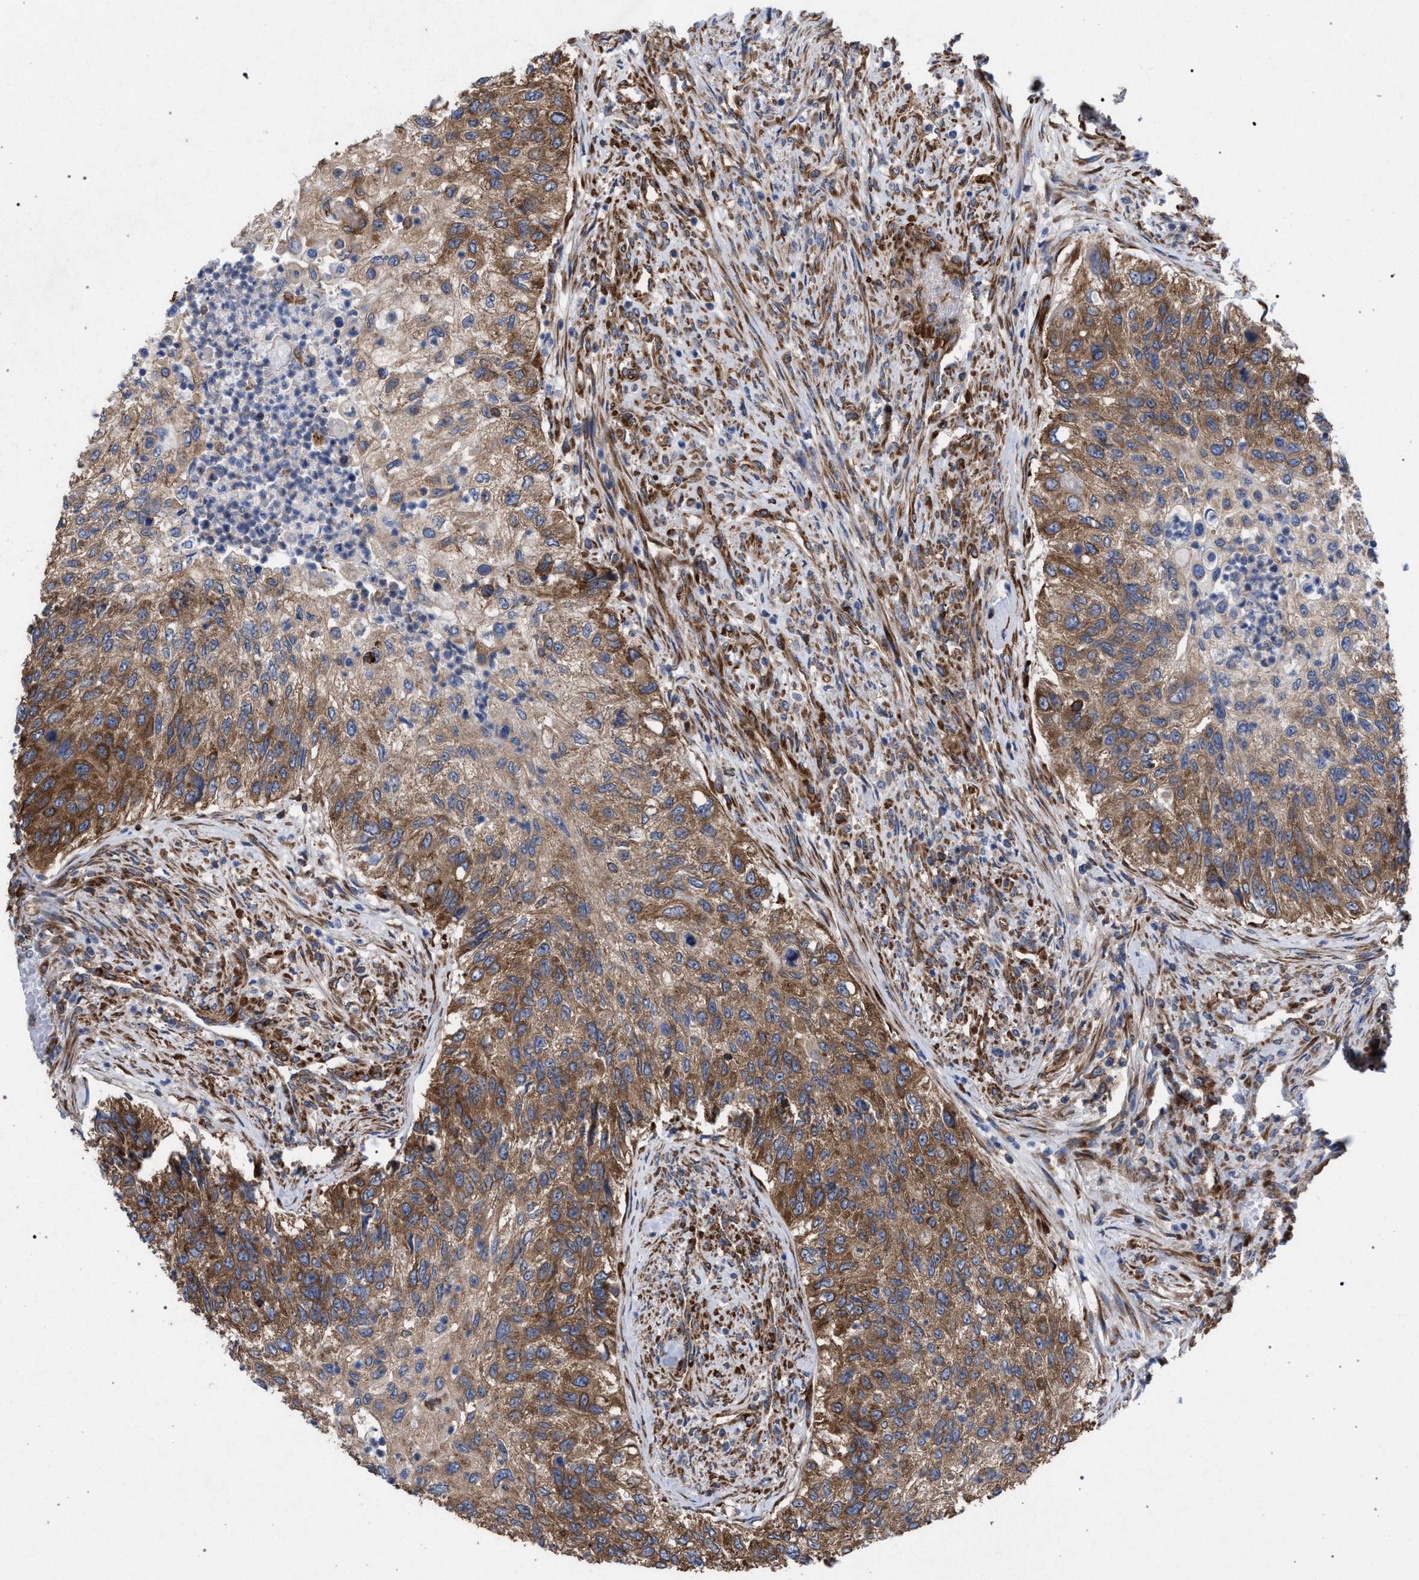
{"staining": {"intensity": "moderate", "quantity": ">75%", "location": "cytoplasmic/membranous"}, "tissue": "urothelial cancer", "cell_type": "Tumor cells", "image_type": "cancer", "snomed": [{"axis": "morphology", "description": "Urothelial carcinoma, High grade"}, {"axis": "topography", "description": "Urinary bladder"}], "caption": "IHC image of neoplastic tissue: urothelial carcinoma (high-grade) stained using IHC demonstrates medium levels of moderate protein expression localized specifically in the cytoplasmic/membranous of tumor cells, appearing as a cytoplasmic/membranous brown color.", "gene": "CDR2L", "patient": {"sex": "female", "age": 60}}